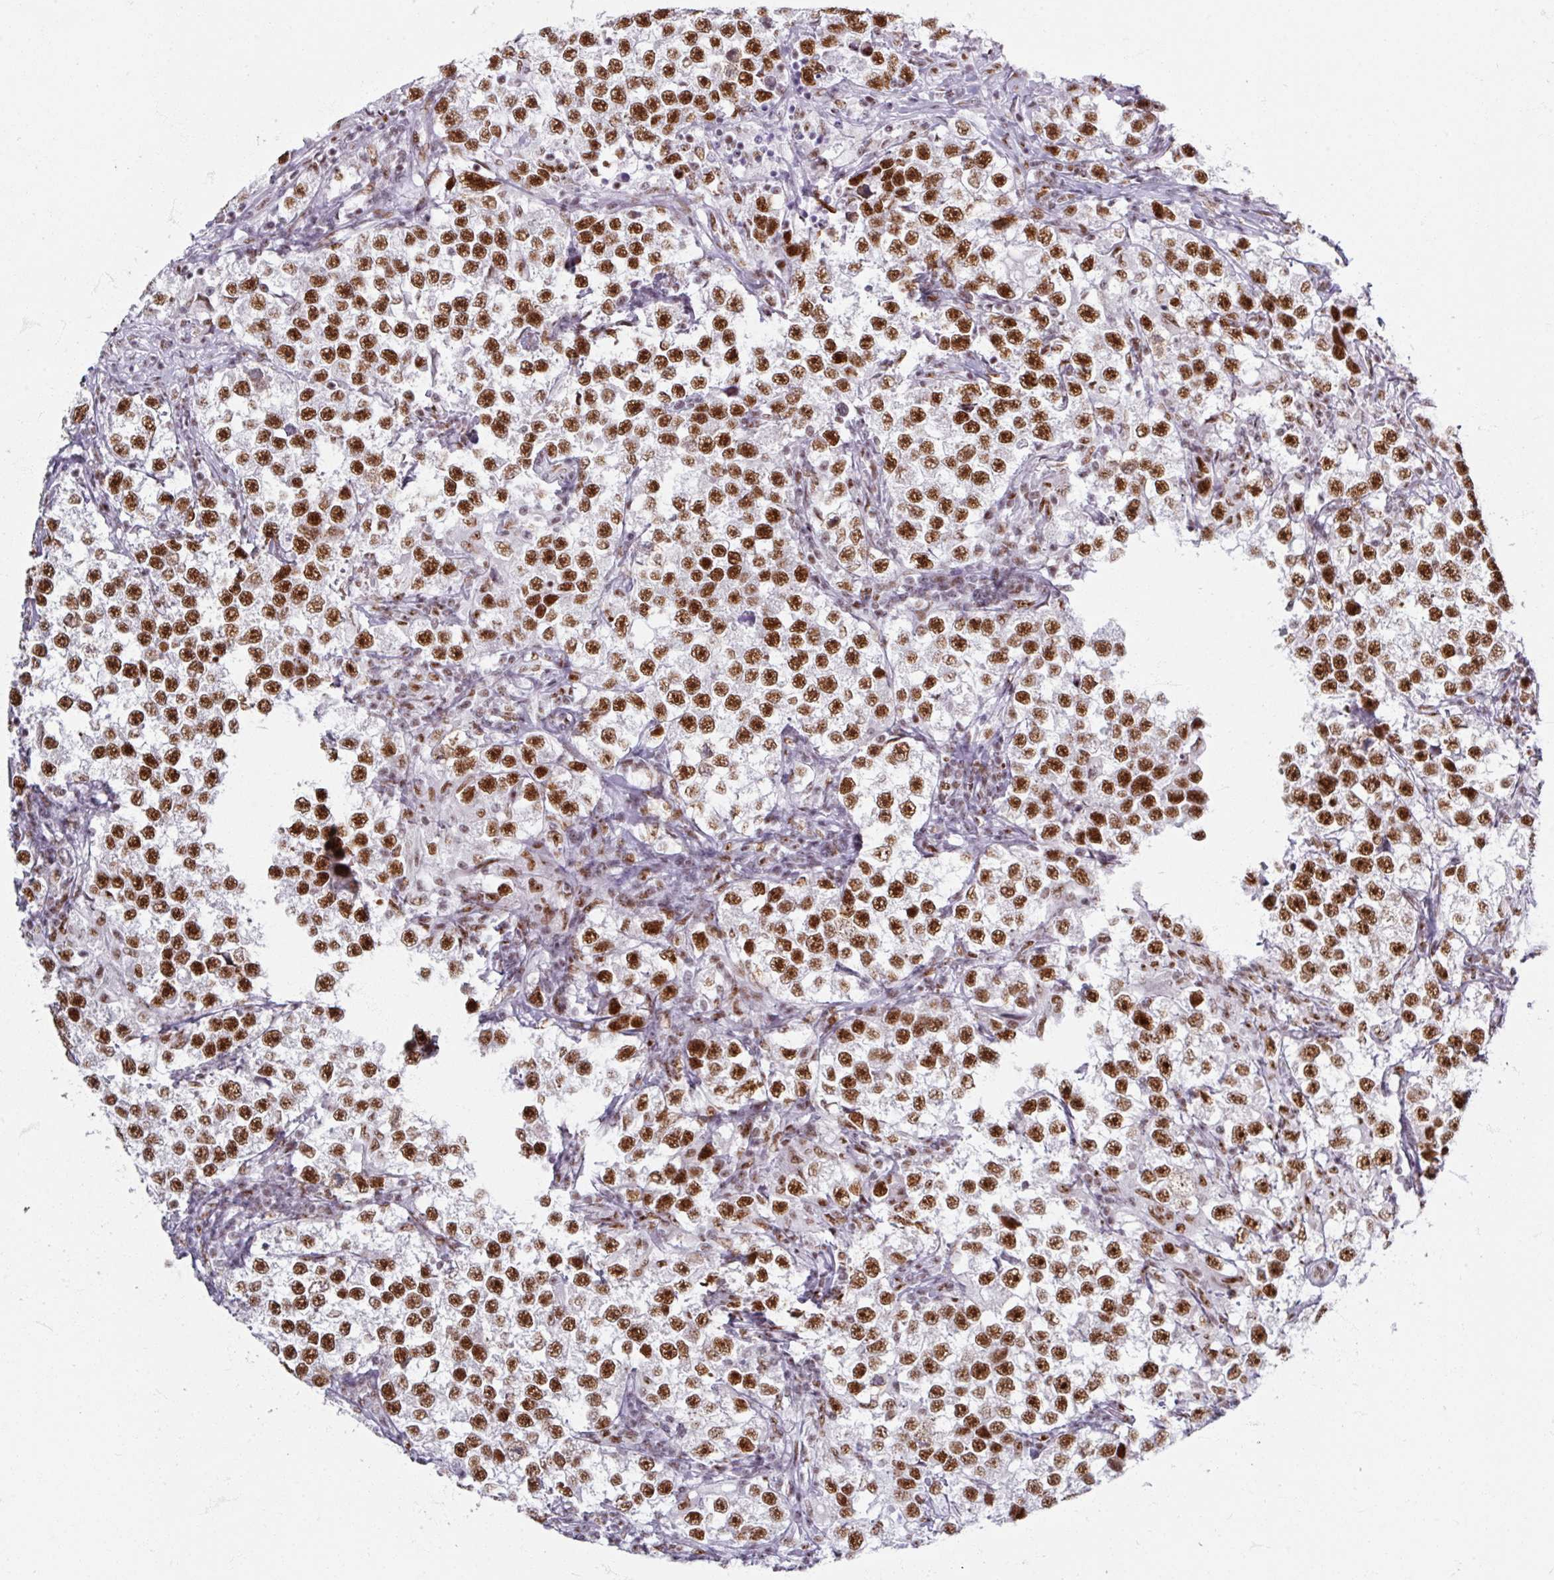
{"staining": {"intensity": "strong", "quantity": ">75%", "location": "nuclear"}, "tissue": "testis cancer", "cell_type": "Tumor cells", "image_type": "cancer", "snomed": [{"axis": "morphology", "description": "Seminoma, NOS"}, {"axis": "topography", "description": "Testis"}], "caption": "IHC staining of testis cancer (seminoma), which displays high levels of strong nuclear staining in about >75% of tumor cells indicating strong nuclear protein positivity. The staining was performed using DAB (3,3'-diaminobenzidine) (brown) for protein detection and nuclei were counterstained in hematoxylin (blue).", "gene": "ADAR", "patient": {"sex": "male", "age": 46}}